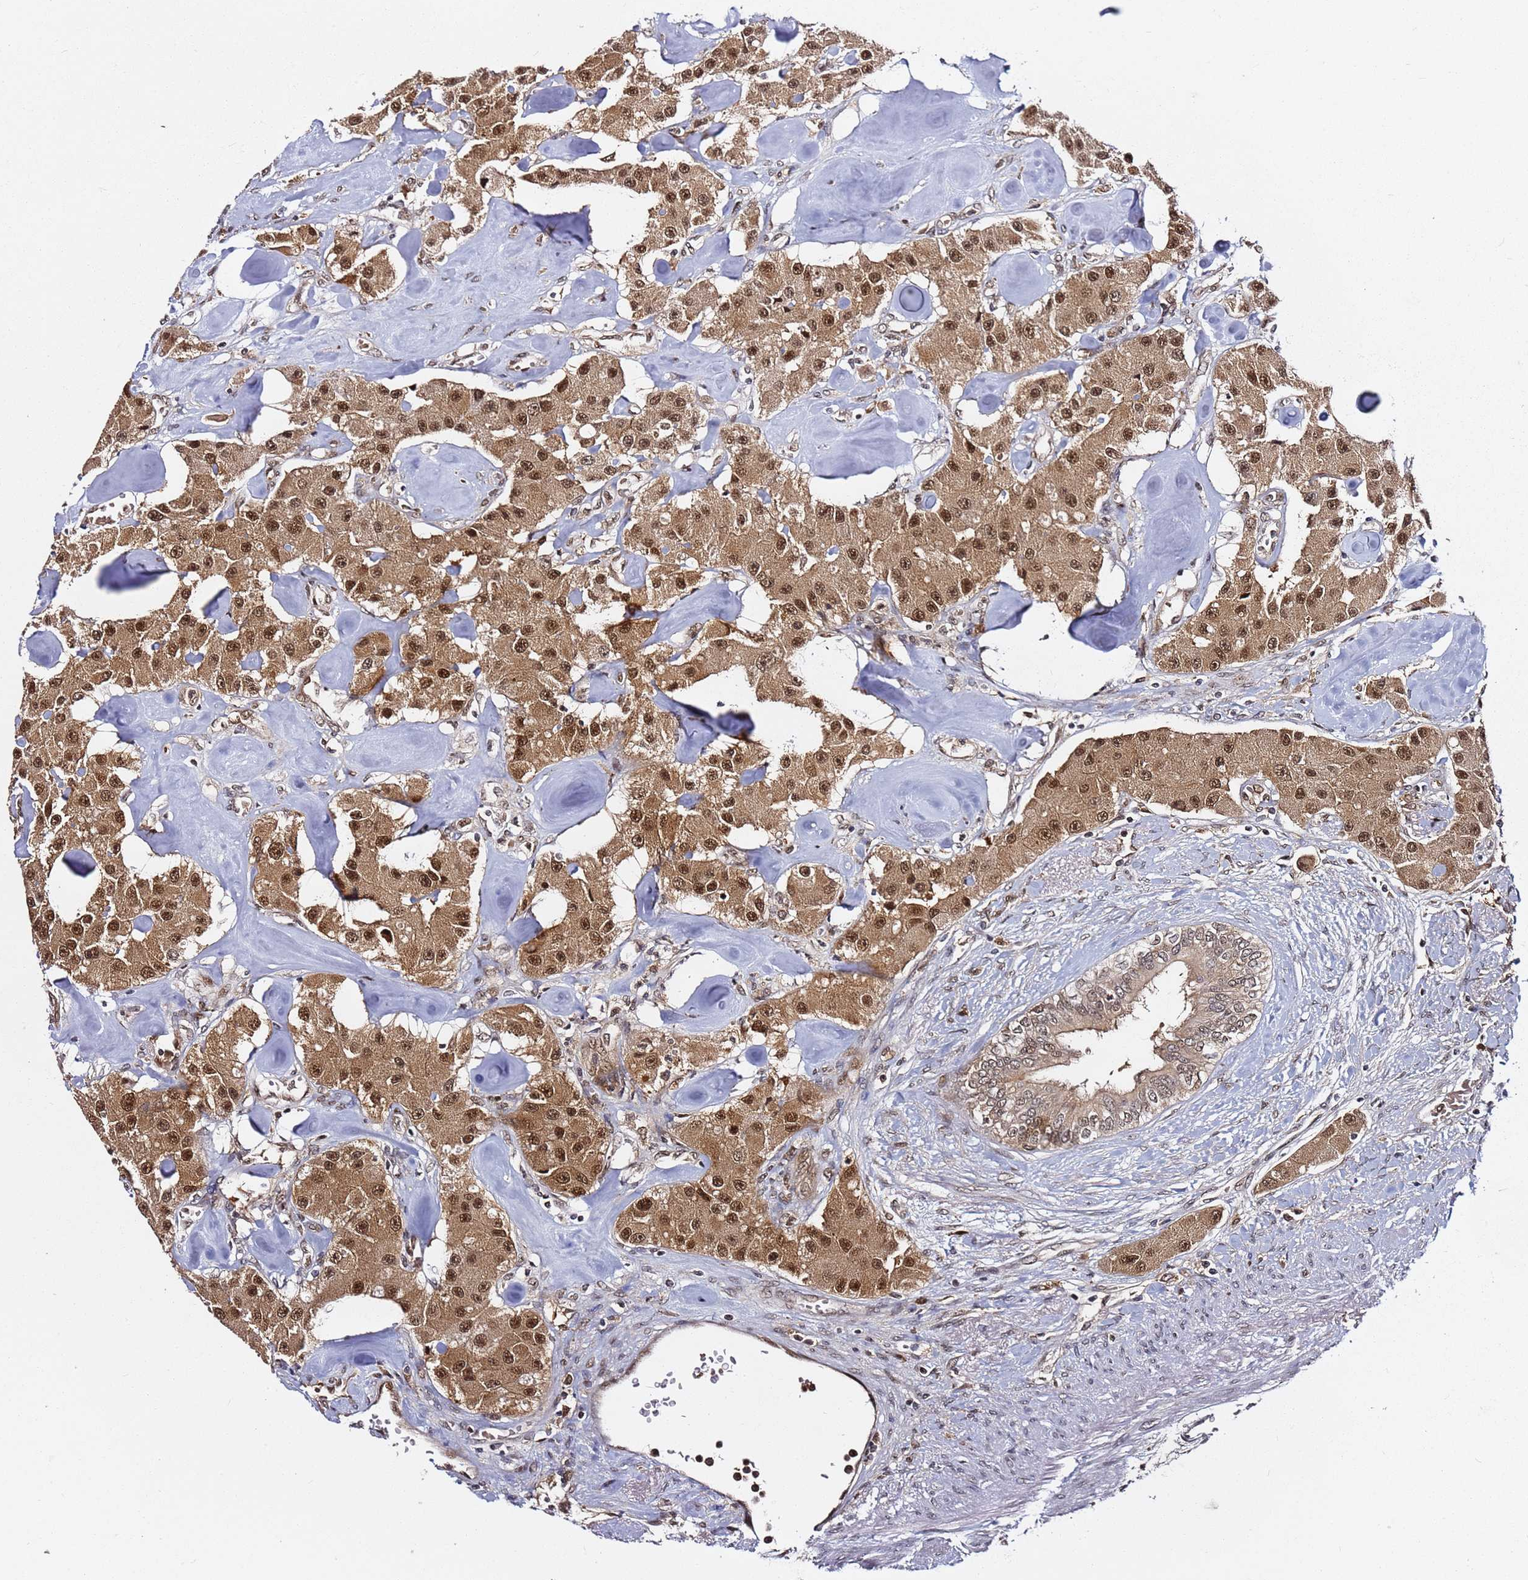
{"staining": {"intensity": "moderate", "quantity": ">75%", "location": "cytoplasmic/membranous,nuclear"}, "tissue": "carcinoid", "cell_type": "Tumor cells", "image_type": "cancer", "snomed": [{"axis": "morphology", "description": "Carcinoid, malignant, NOS"}, {"axis": "topography", "description": "Pancreas"}], "caption": "Moderate cytoplasmic/membranous and nuclear expression is seen in about >75% of tumor cells in carcinoid (malignant).", "gene": "RGS18", "patient": {"sex": "male", "age": 41}}